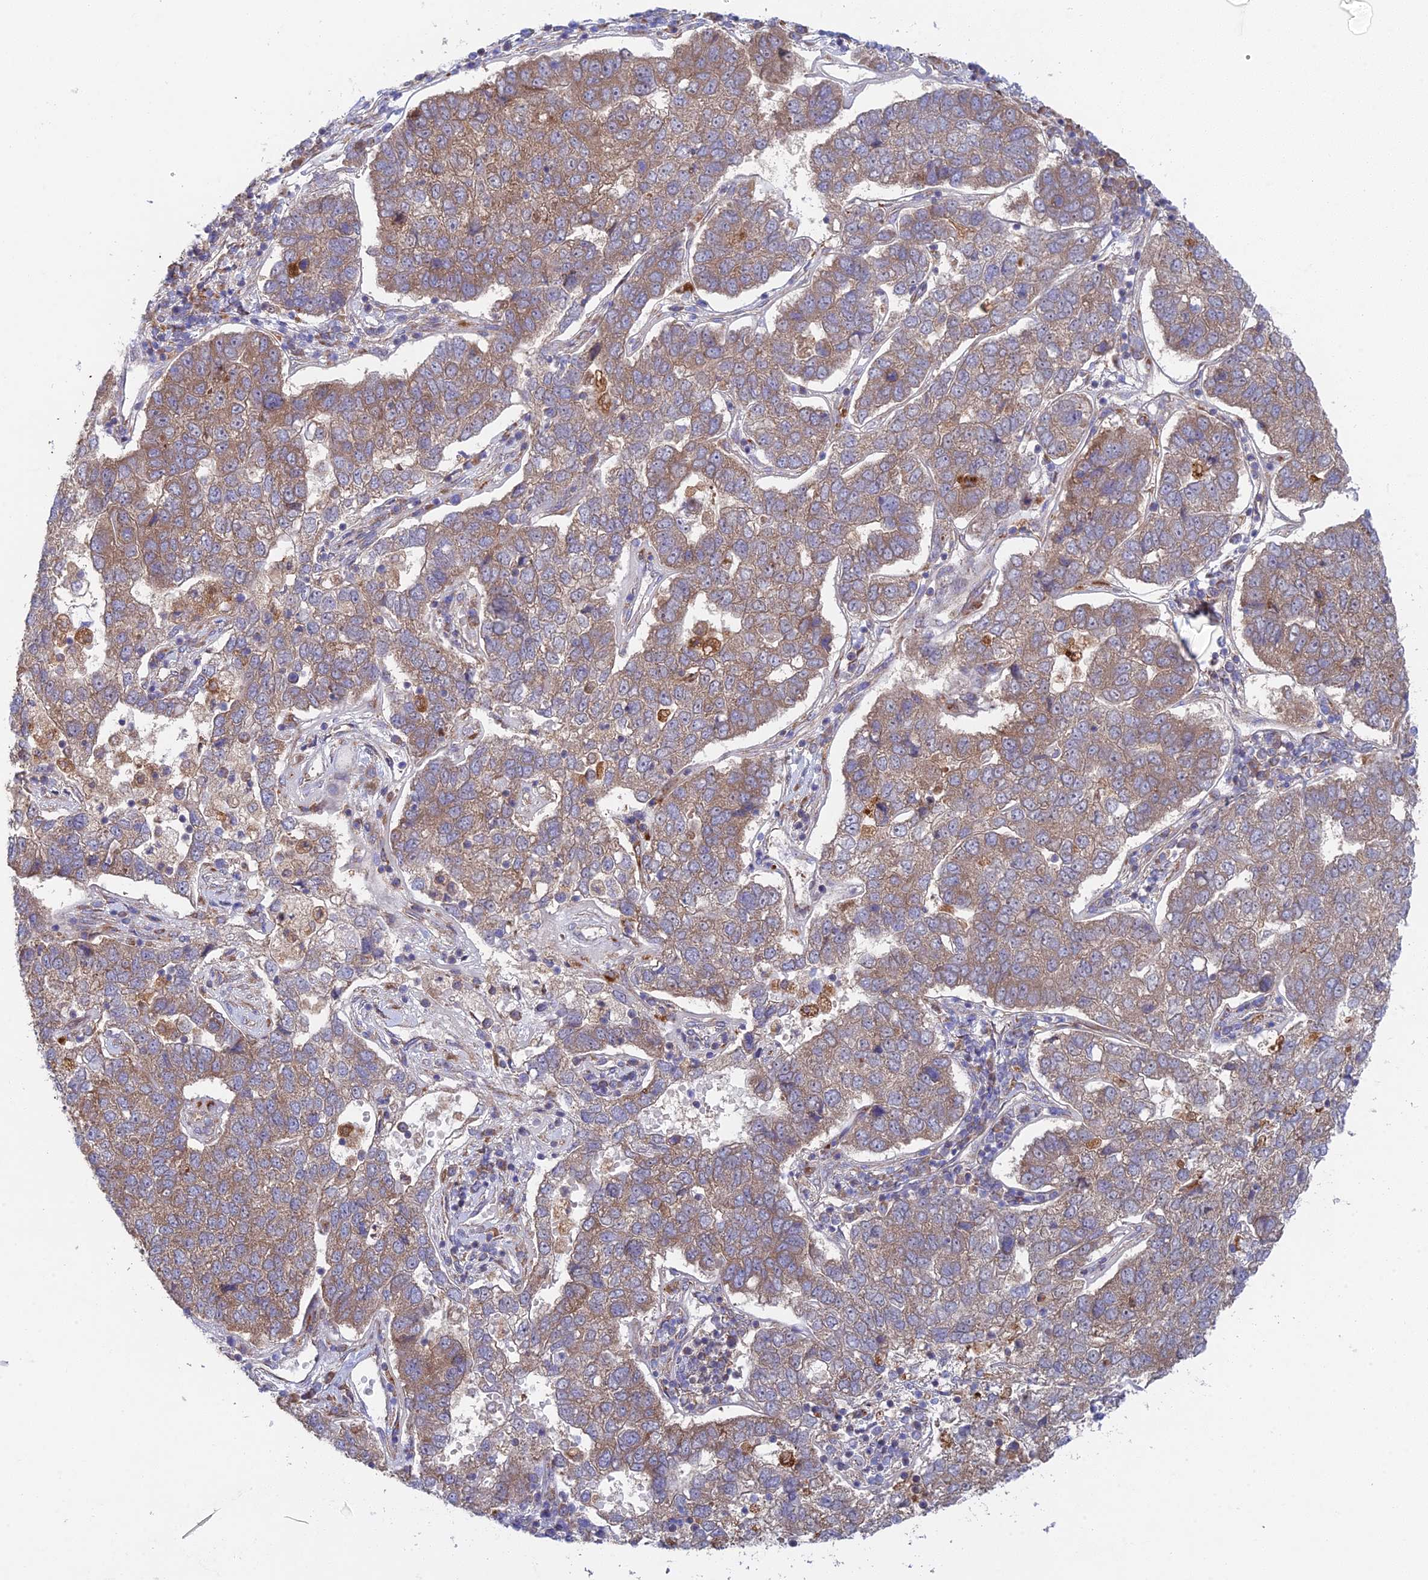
{"staining": {"intensity": "moderate", "quantity": ">75%", "location": "cytoplasmic/membranous"}, "tissue": "pancreatic cancer", "cell_type": "Tumor cells", "image_type": "cancer", "snomed": [{"axis": "morphology", "description": "Adenocarcinoma, NOS"}, {"axis": "topography", "description": "Pancreas"}], "caption": "Moderate cytoplasmic/membranous expression is present in approximately >75% of tumor cells in pancreatic adenocarcinoma.", "gene": "INCA1", "patient": {"sex": "female", "age": 61}}